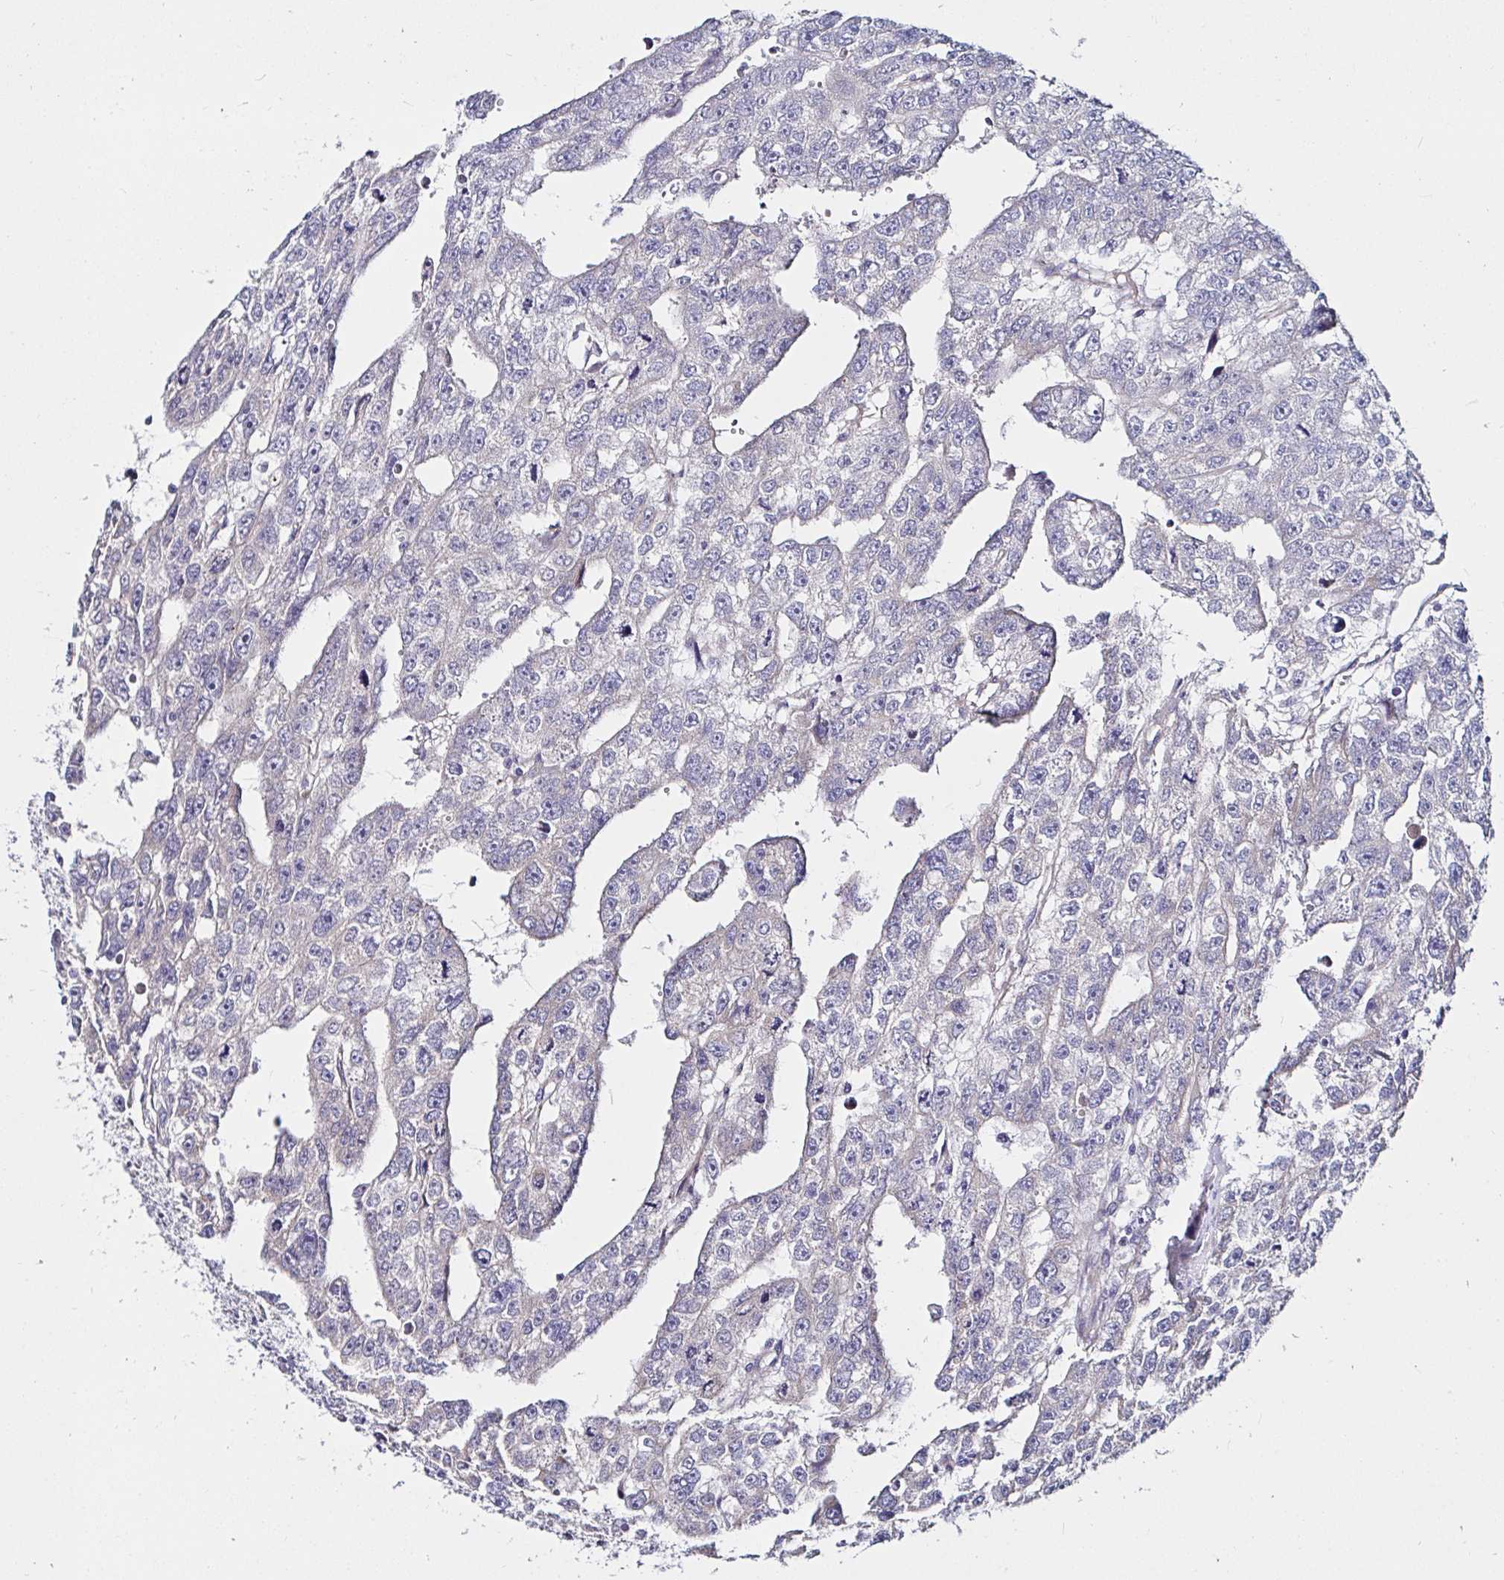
{"staining": {"intensity": "negative", "quantity": "none", "location": "none"}, "tissue": "testis cancer", "cell_type": "Tumor cells", "image_type": "cancer", "snomed": [{"axis": "morphology", "description": "Carcinoma, Embryonal, NOS"}, {"axis": "topography", "description": "Testis"}], "caption": "This is an IHC photomicrograph of human testis cancer. There is no staining in tumor cells.", "gene": "VSIG2", "patient": {"sex": "male", "age": 20}}